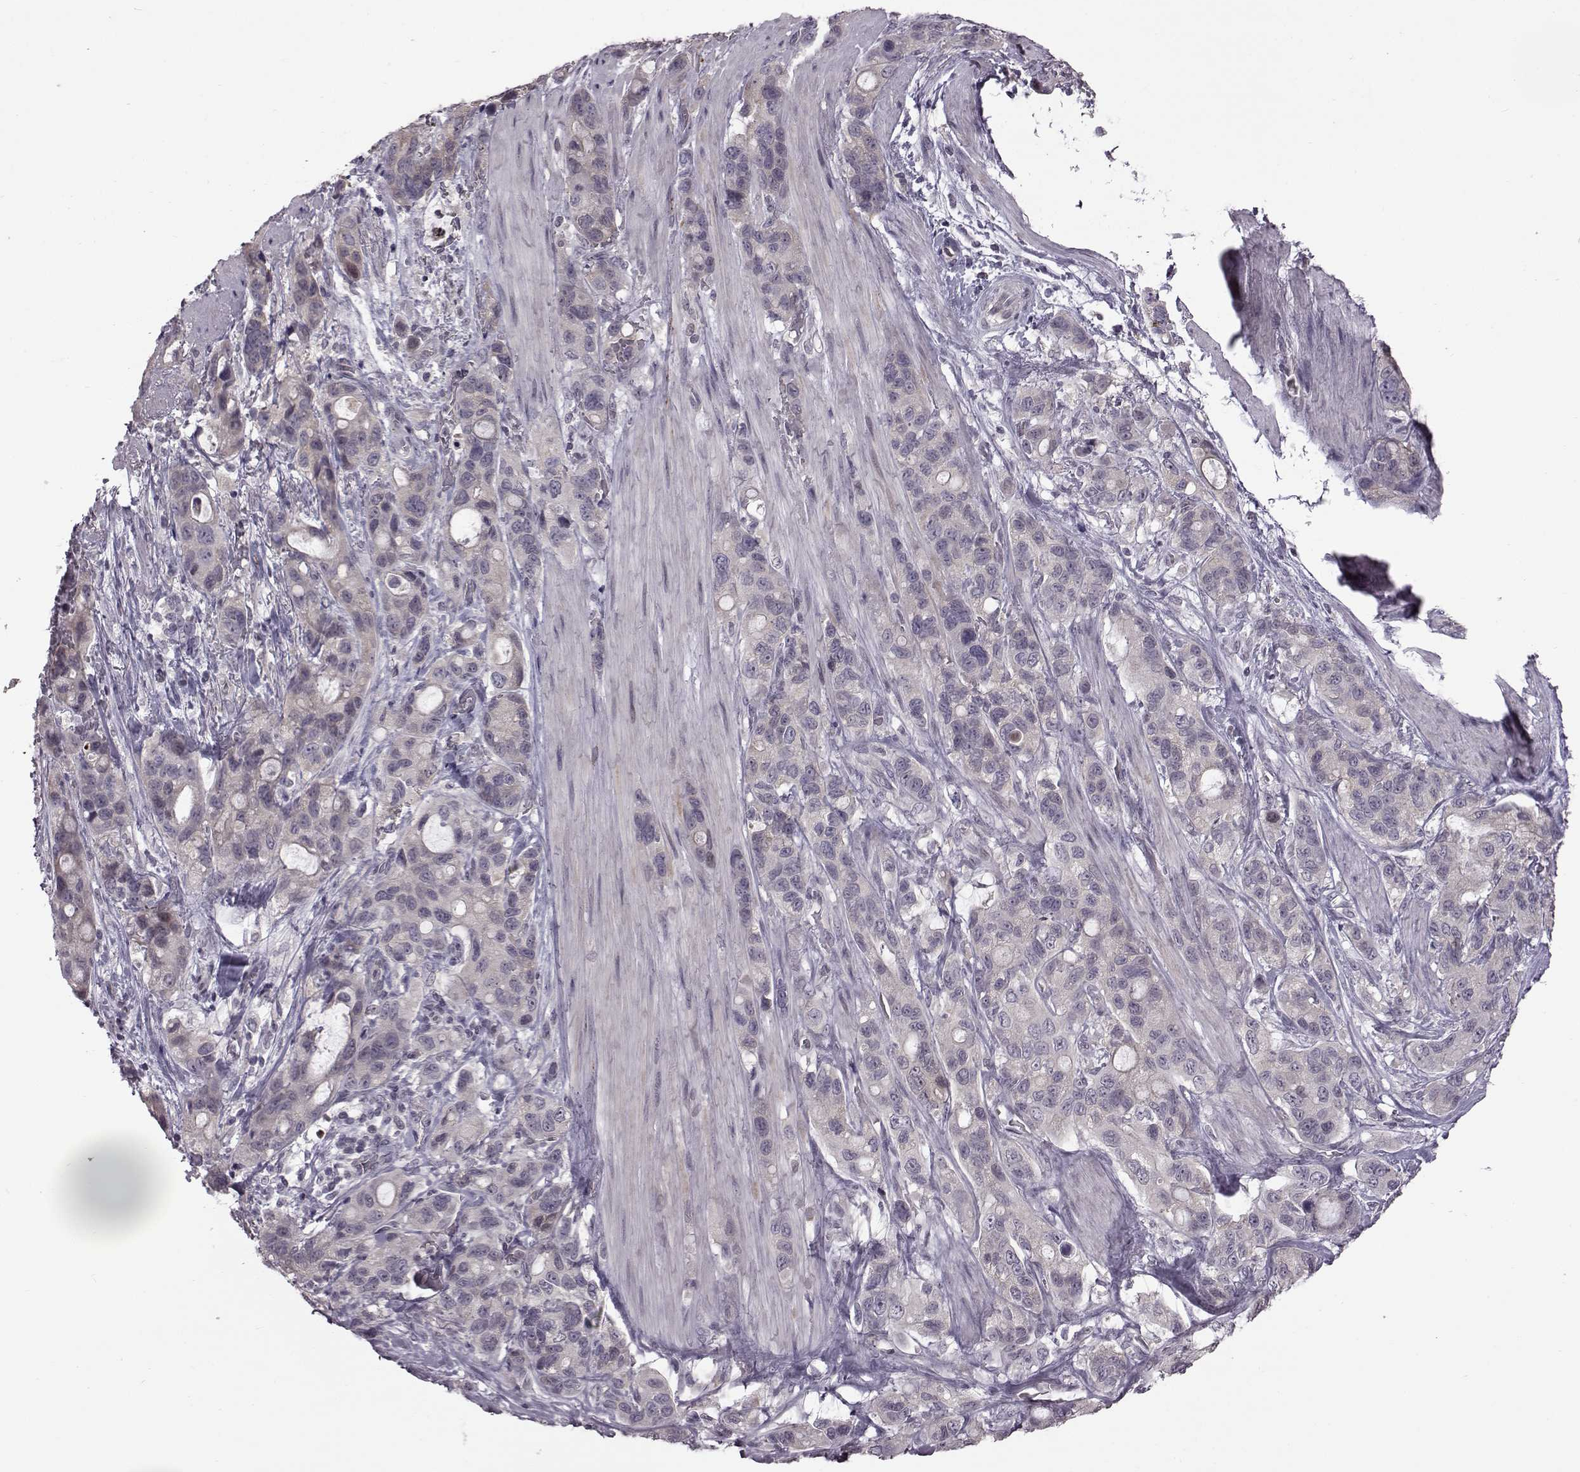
{"staining": {"intensity": "negative", "quantity": "none", "location": "none"}, "tissue": "stomach cancer", "cell_type": "Tumor cells", "image_type": "cancer", "snomed": [{"axis": "morphology", "description": "Adenocarcinoma, NOS"}, {"axis": "topography", "description": "Stomach"}], "caption": "The micrograph reveals no staining of tumor cells in stomach cancer. (Brightfield microscopy of DAB (3,3'-diaminobenzidine) immunohistochemistry at high magnification).", "gene": "GAL", "patient": {"sex": "male", "age": 63}}